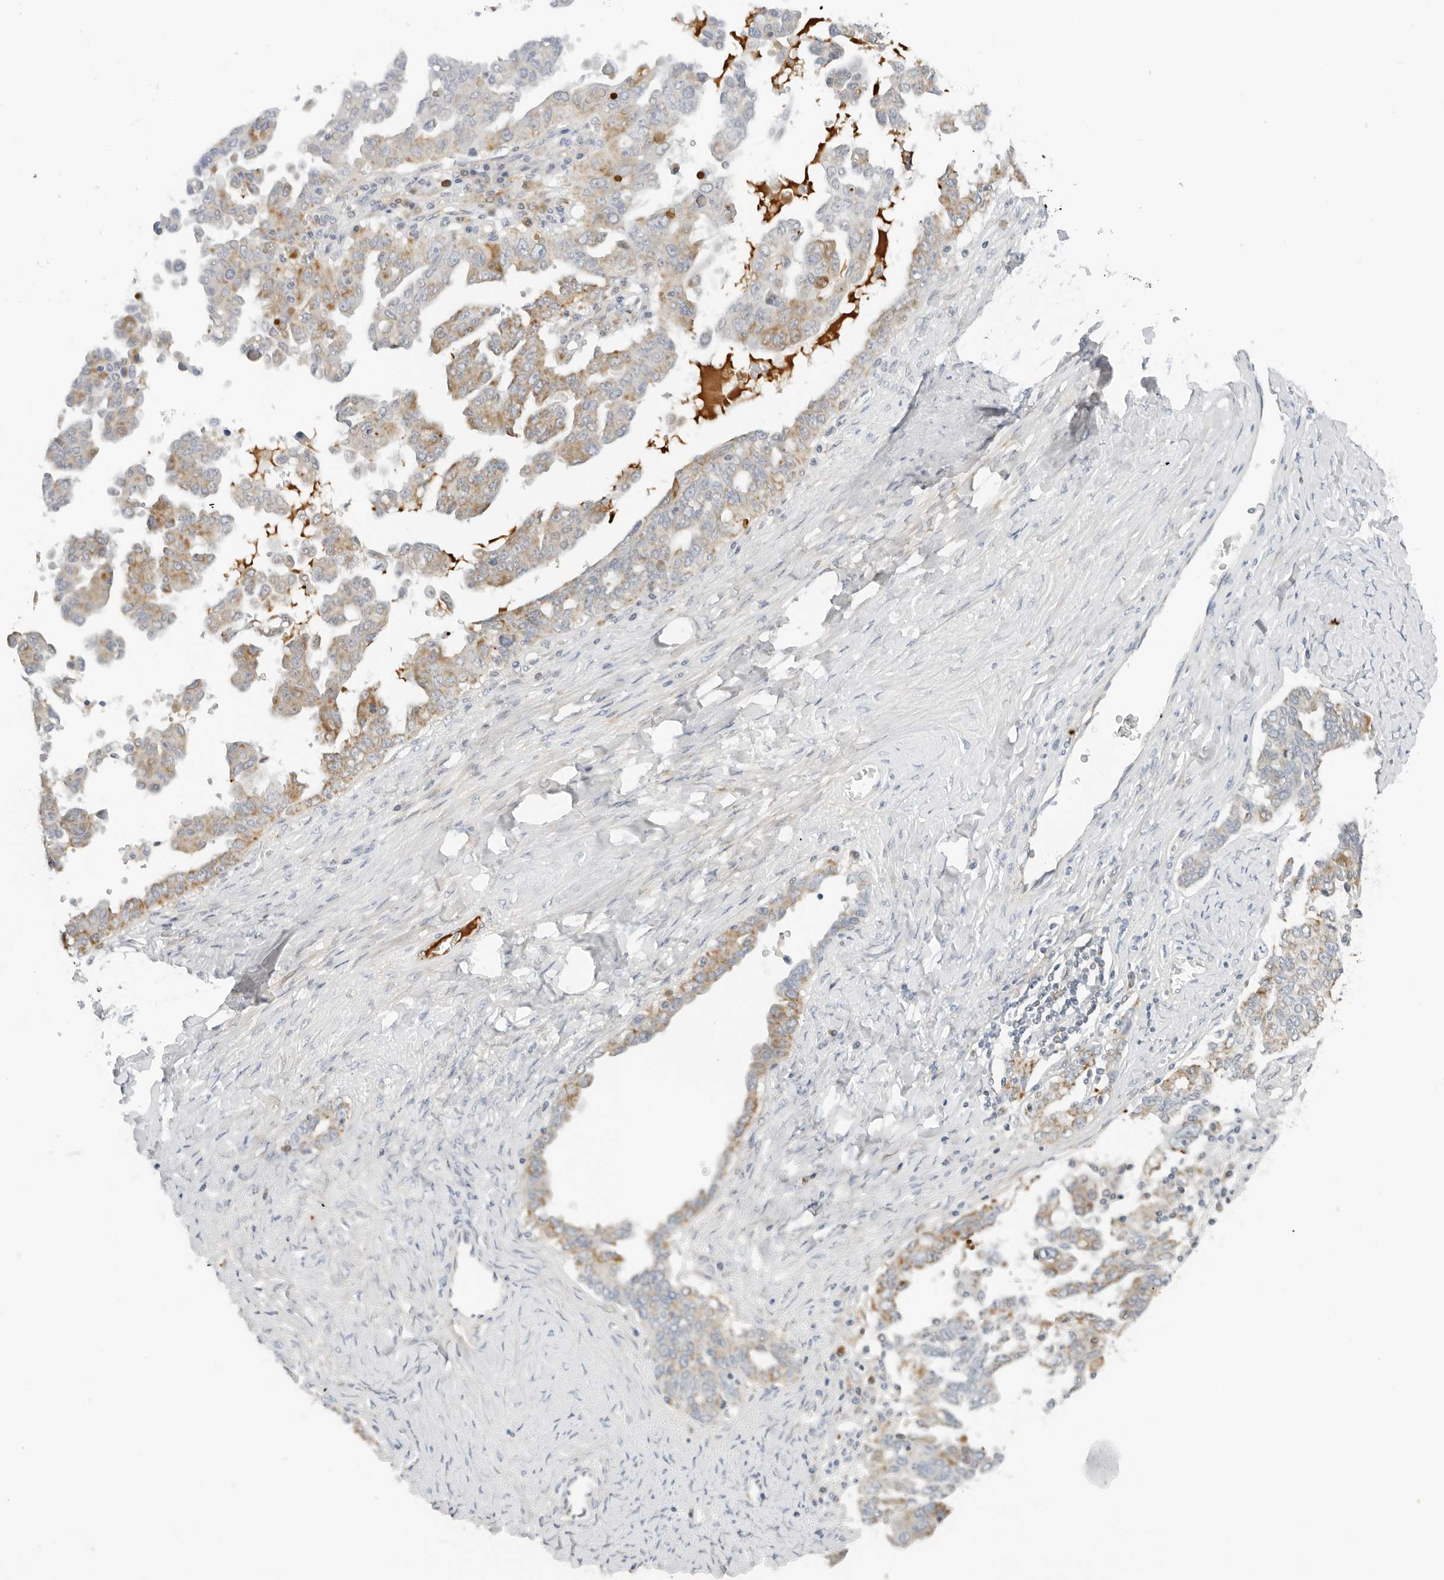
{"staining": {"intensity": "moderate", "quantity": ">75%", "location": "cytoplasmic/membranous"}, "tissue": "ovarian cancer", "cell_type": "Tumor cells", "image_type": "cancer", "snomed": [{"axis": "morphology", "description": "Carcinoma, endometroid"}, {"axis": "topography", "description": "Ovary"}], "caption": "High-power microscopy captured an IHC image of ovarian cancer (endometroid carcinoma), revealing moderate cytoplasmic/membranous expression in approximately >75% of tumor cells.", "gene": "RC3H1", "patient": {"sex": "female", "age": 62}}